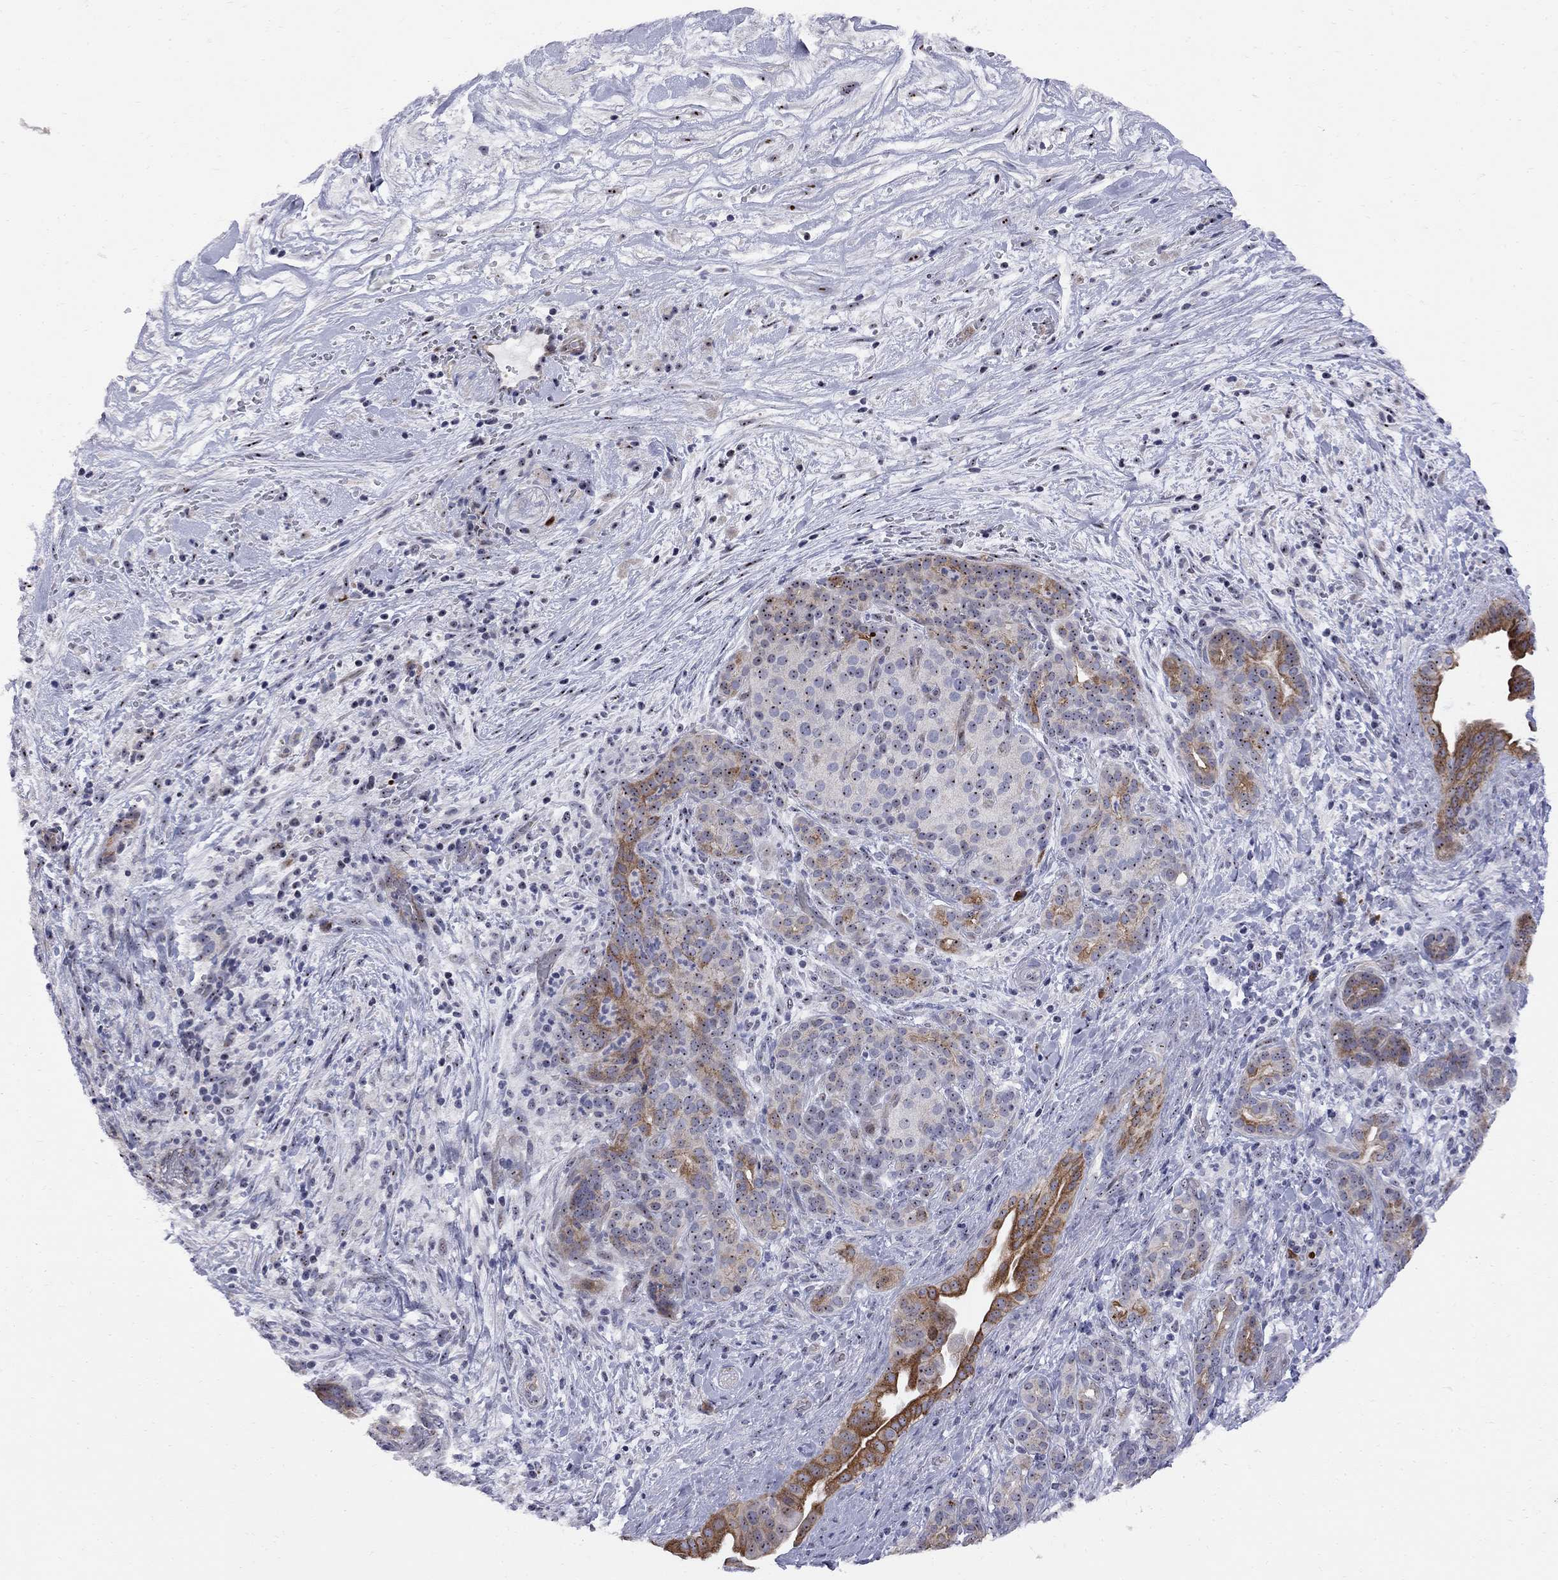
{"staining": {"intensity": "moderate", "quantity": "25%-75%", "location": "cytoplasmic/membranous,nuclear"}, "tissue": "pancreatic cancer", "cell_type": "Tumor cells", "image_type": "cancer", "snomed": [{"axis": "morphology", "description": "Adenocarcinoma, NOS"}, {"axis": "topography", "description": "Pancreas"}], "caption": "IHC of human pancreatic adenocarcinoma displays medium levels of moderate cytoplasmic/membranous and nuclear positivity in approximately 25%-75% of tumor cells.", "gene": "DHX33", "patient": {"sex": "male", "age": 44}}